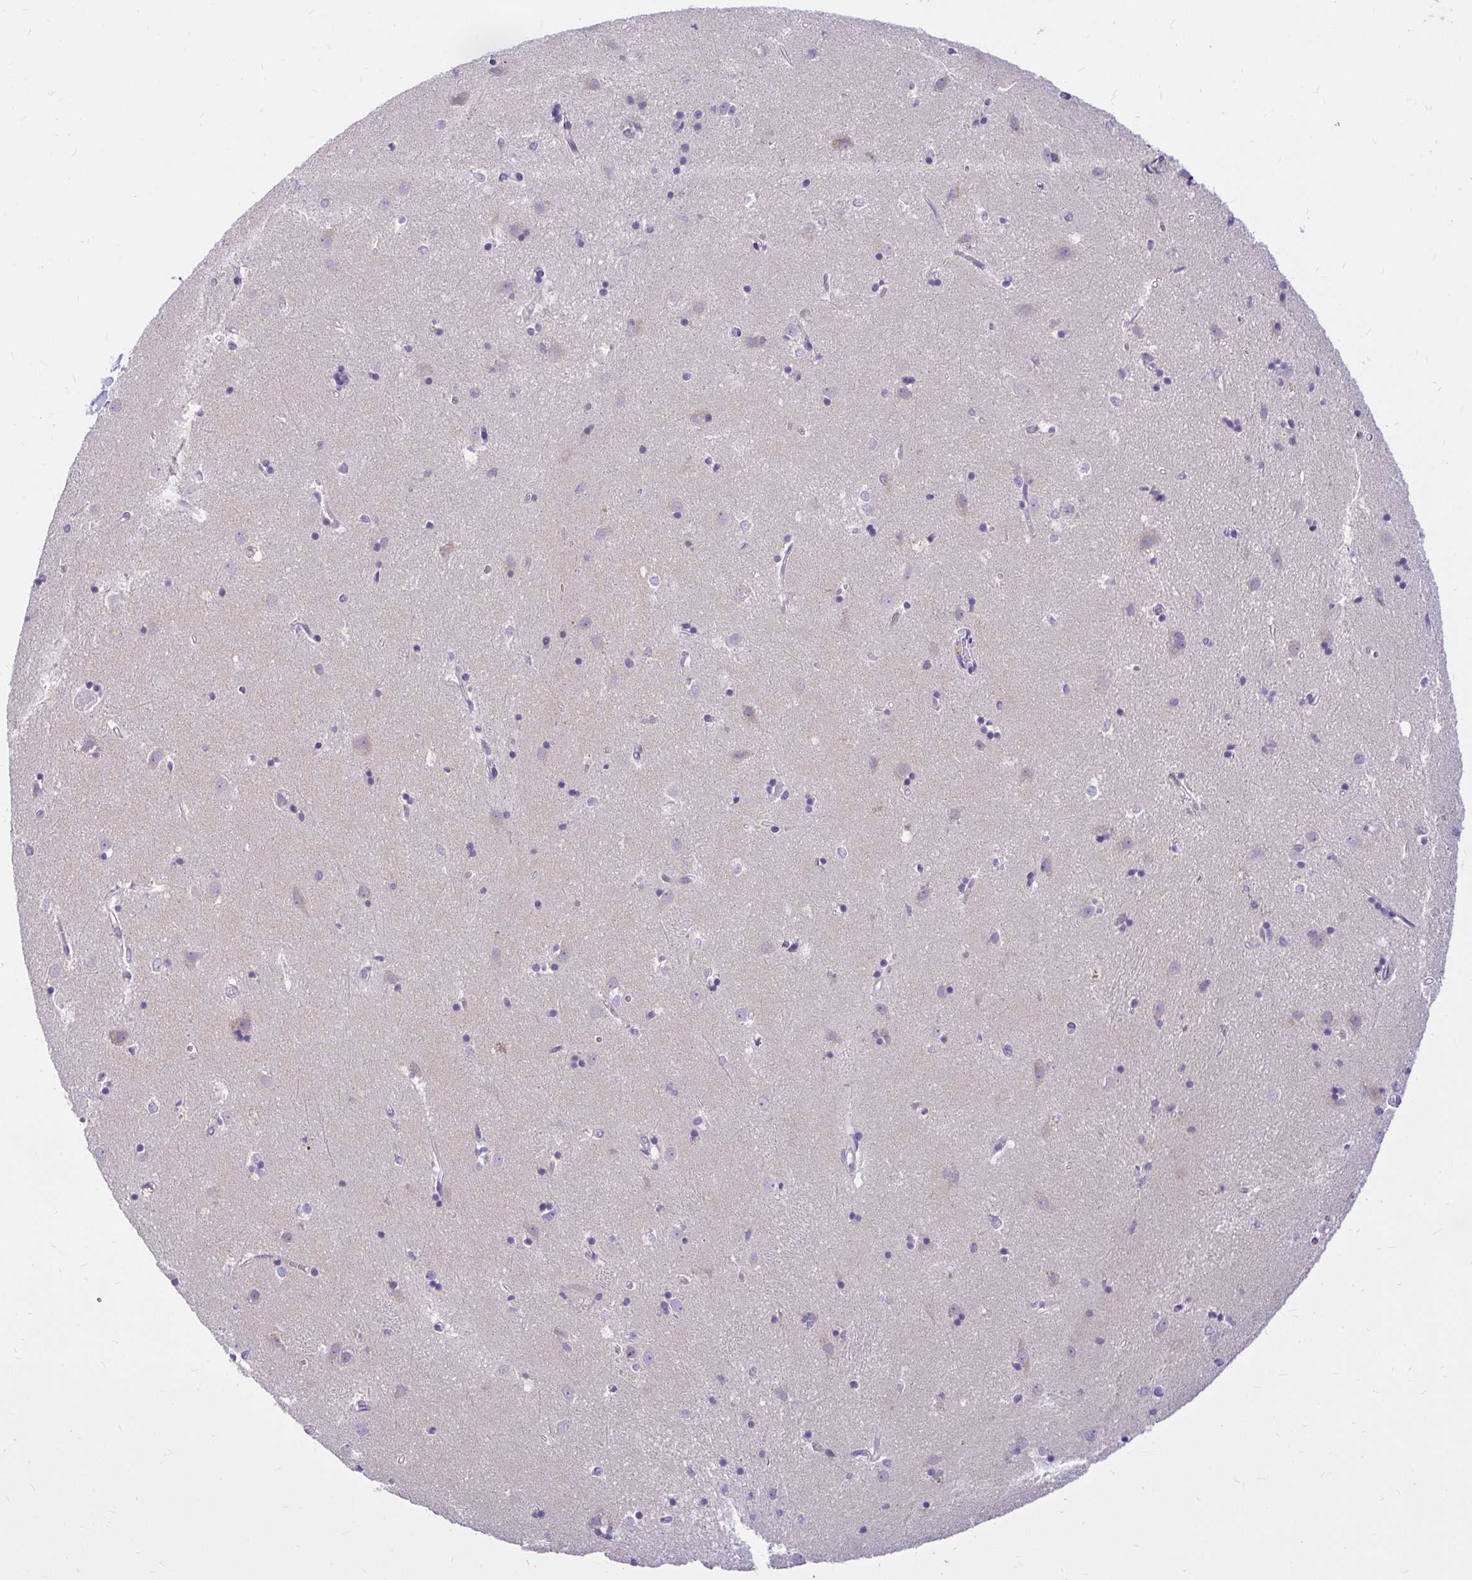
{"staining": {"intensity": "negative", "quantity": "none", "location": "none"}, "tissue": "caudate", "cell_type": "Glial cells", "image_type": "normal", "snomed": [{"axis": "morphology", "description": "Normal tissue, NOS"}, {"axis": "topography", "description": "Lateral ventricle wall"}], "caption": "High magnification brightfield microscopy of normal caudate stained with DAB (3,3'-diaminobenzidine) (brown) and counterstained with hematoxylin (blue): glial cells show no significant expression.", "gene": "PKN3", "patient": {"sex": "male", "age": 54}}